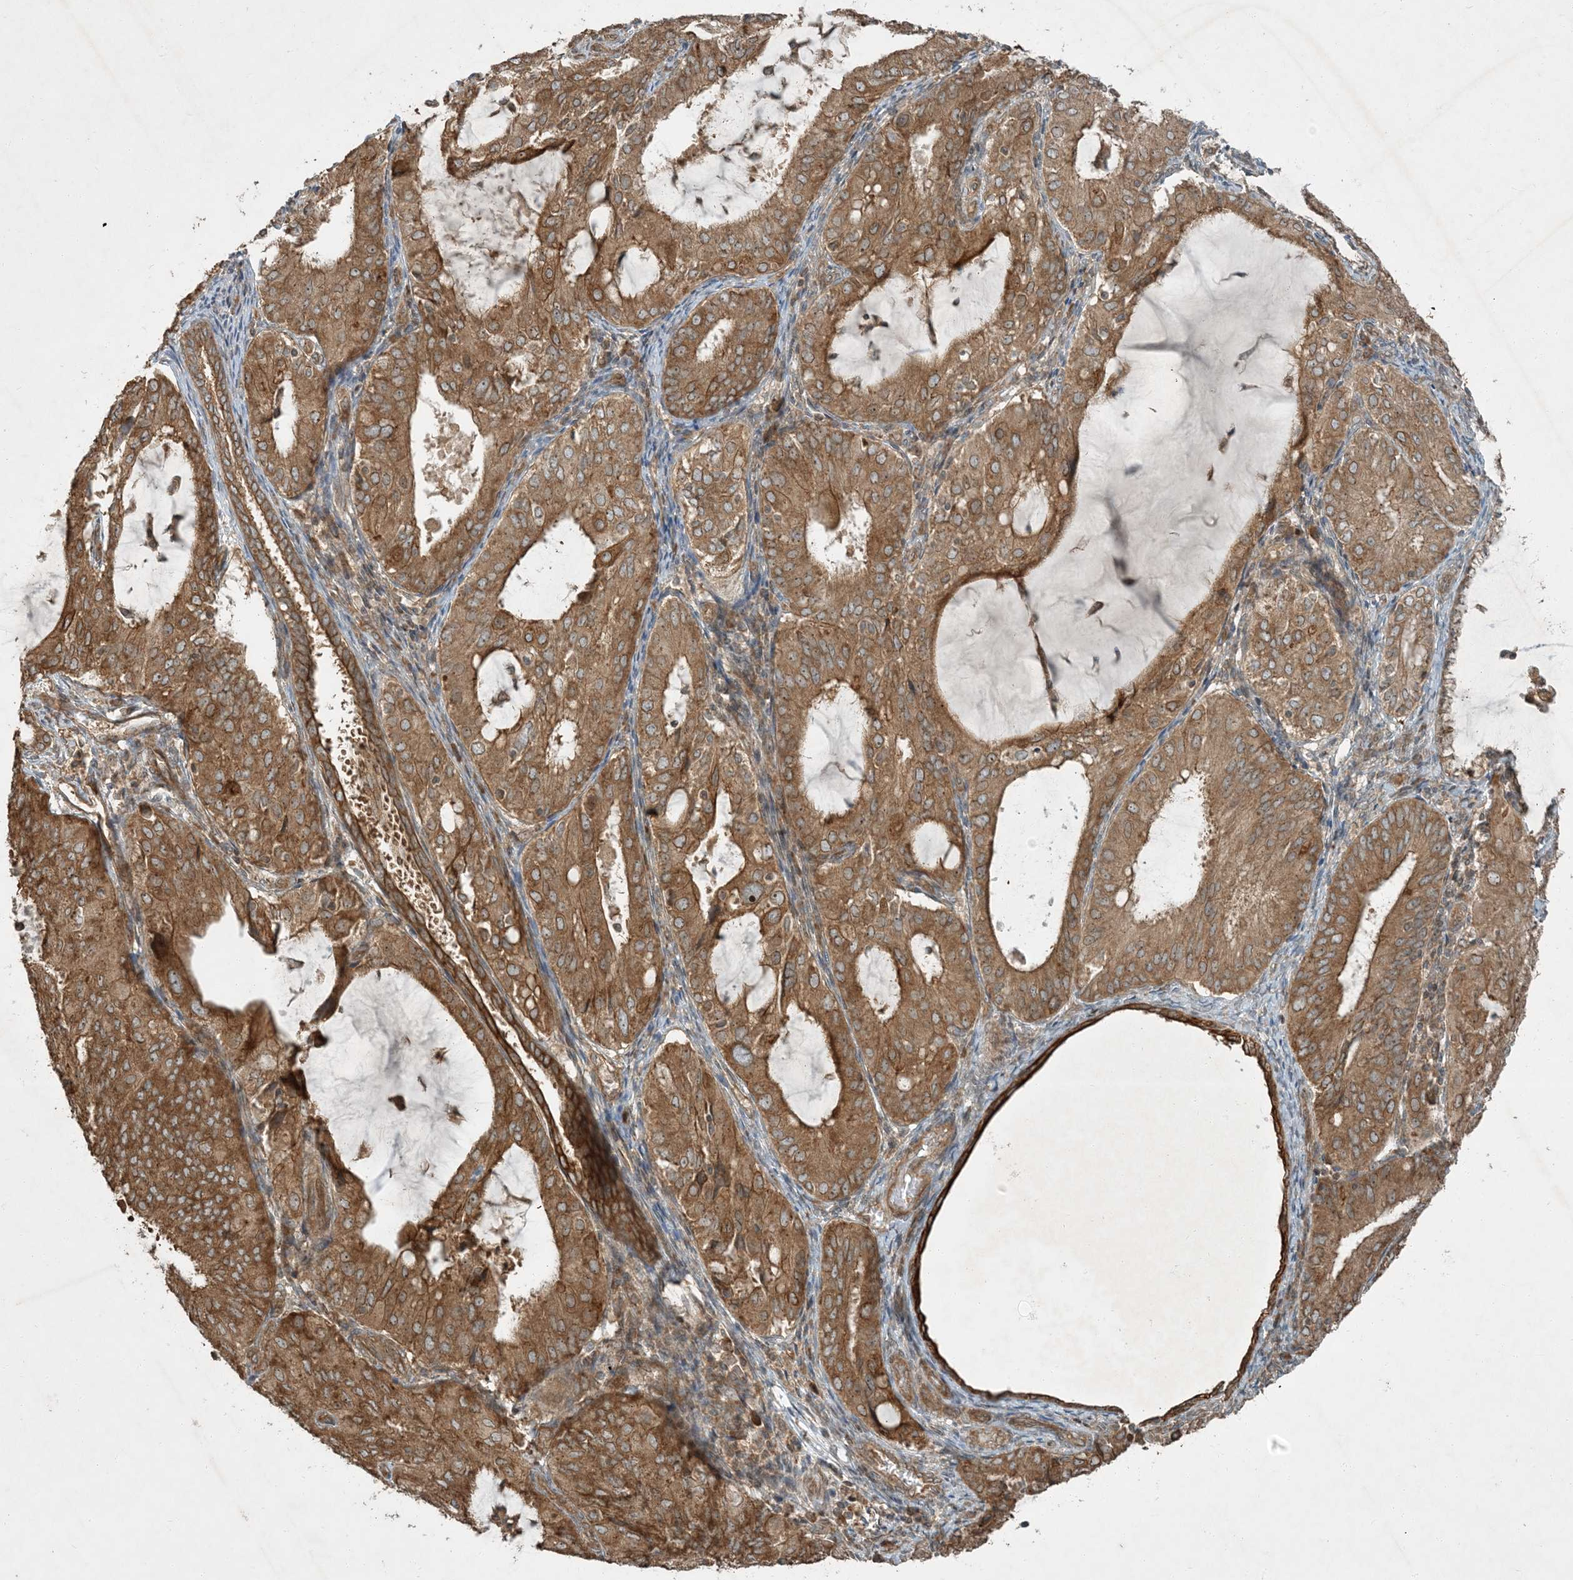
{"staining": {"intensity": "moderate", "quantity": ">75%", "location": "cytoplasmic/membranous"}, "tissue": "endometrial cancer", "cell_type": "Tumor cells", "image_type": "cancer", "snomed": [{"axis": "morphology", "description": "Adenocarcinoma, NOS"}, {"axis": "topography", "description": "Endometrium"}], "caption": "This is an image of IHC staining of endometrial adenocarcinoma, which shows moderate positivity in the cytoplasmic/membranous of tumor cells.", "gene": "COMMD8", "patient": {"sex": "female", "age": 81}}